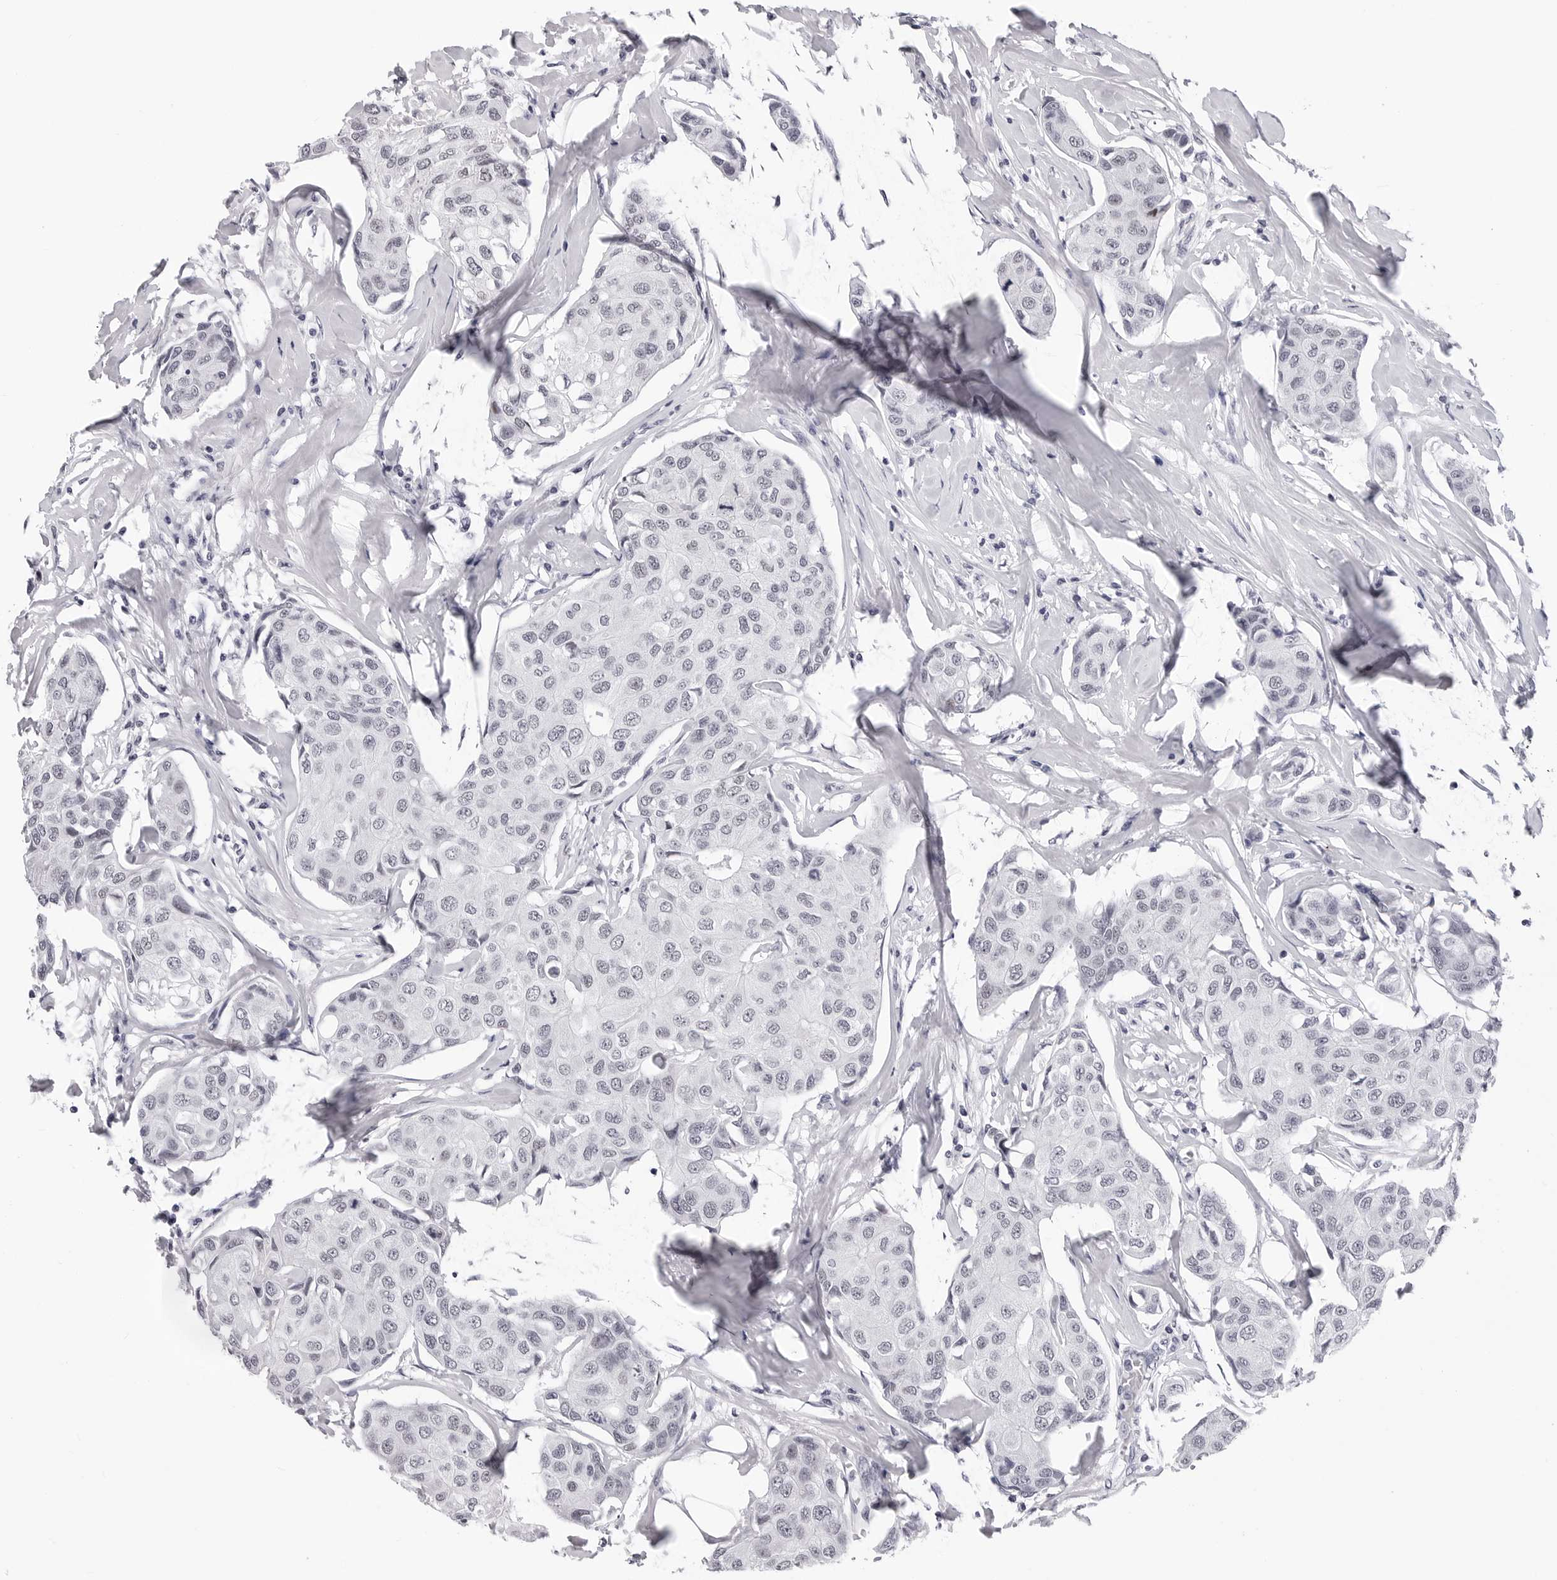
{"staining": {"intensity": "negative", "quantity": "none", "location": "none"}, "tissue": "breast cancer", "cell_type": "Tumor cells", "image_type": "cancer", "snomed": [{"axis": "morphology", "description": "Duct carcinoma"}, {"axis": "topography", "description": "Breast"}], "caption": "High magnification brightfield microscopy of breast cancer (intraductal carcinoma) stained with DAB (brown) and counterstained with hematoxylin (blue): tumor cells show no significant positivity.", "gene": "SF3B4", "patient": {"sex": "female", "age": 80}}